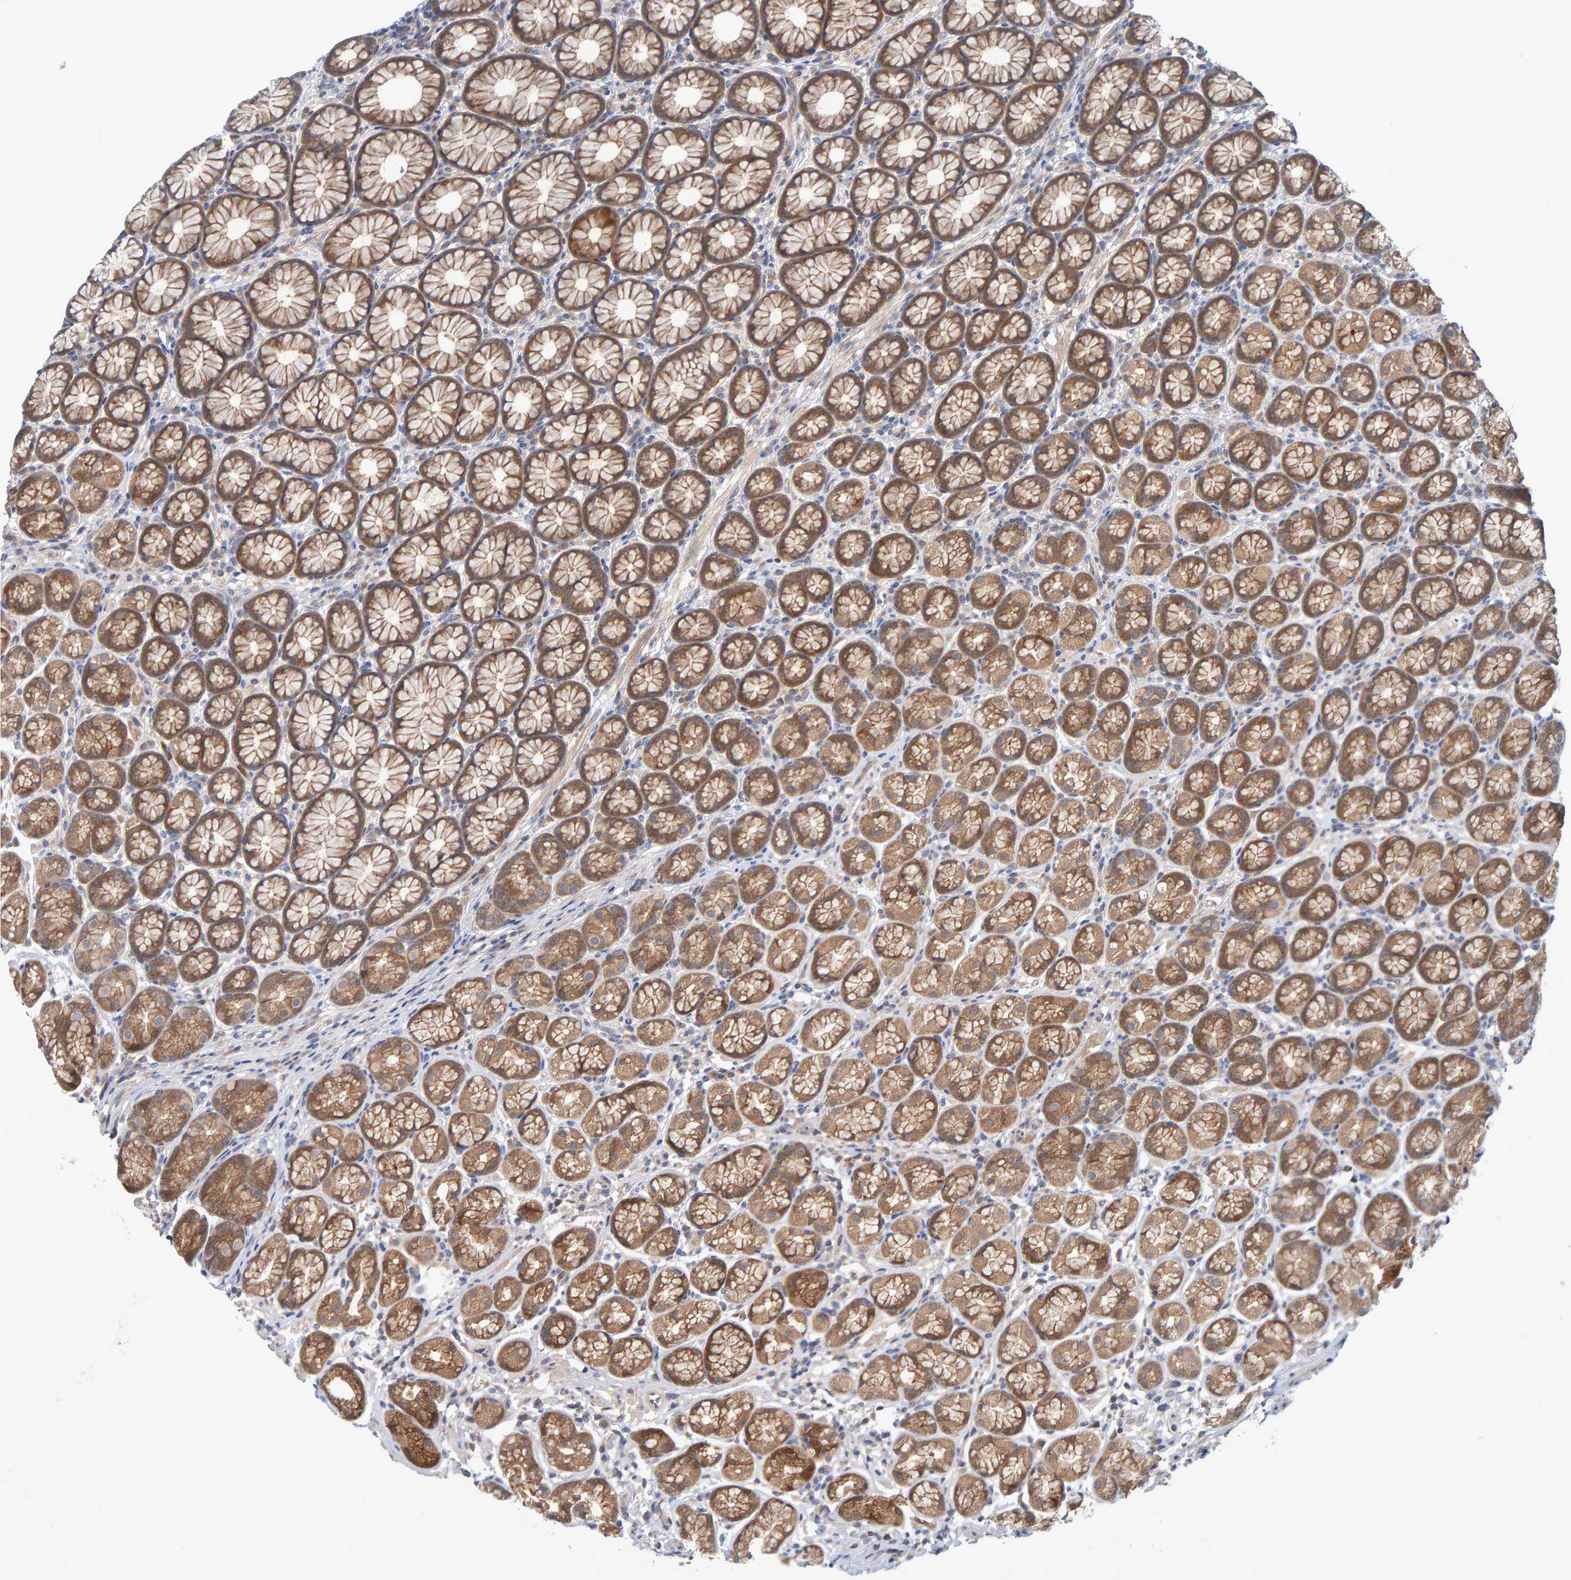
{"staining": {"intensity": "moderate", "quantity": ">75%", "location": "cytoplasmic/membranous"}, "tissue": "stomach", "cell_type": "Glandular cells", "image_type": "normal", "snomed": [{"axis": "morphology", "description": "Normal tissue, NOS"}, {"axis": "topography", "description": "Stomach"}], "caption": "A brown stain shows moderate cytoplasmic/membranous expression of a protein in glandular cells of unremarkable stomach. Nuclei are stained in blue.", "gene": "TATDN1", "patient": {"sex": "male", "age": 42}}